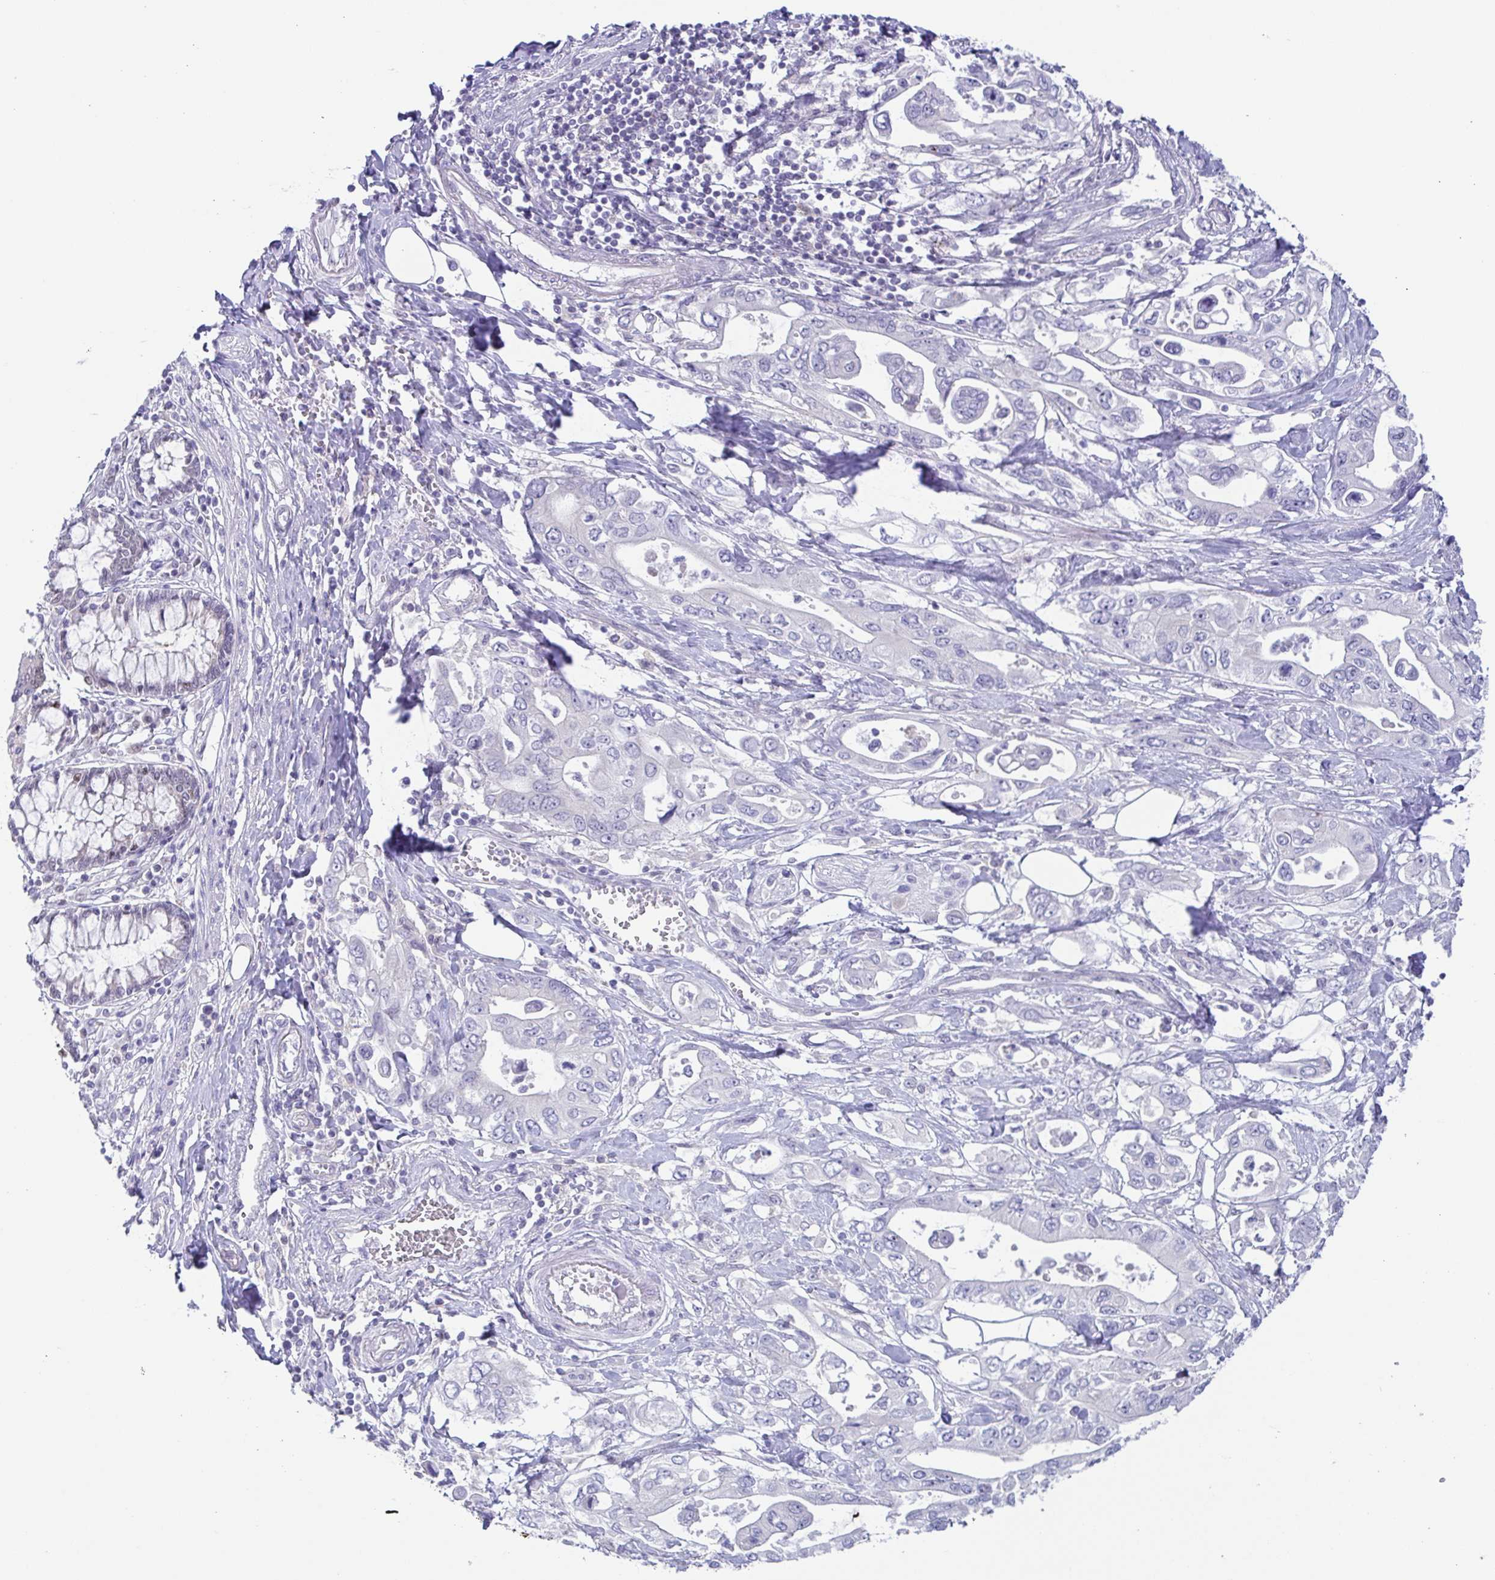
{"staining": {"intensity": "negative", "quantity": "none", "location": "none"}, "tissue": "pancreatic cancer", "cell_type": "Tumor cells", "image_type": "cancer", "snomed": [{"axis": "morphology", "description": "Adenocarcinoma, NOS"}, {"axis": "topography", "description": "Pancreas"}], "caption": "A micrograph of pancreatic cancer (adenocarcinoma) stained for a protein reveals no brown staining in tumor cells.", "gene": "UBE2Q1", "patient": {"sex": "female", "age": 63}}